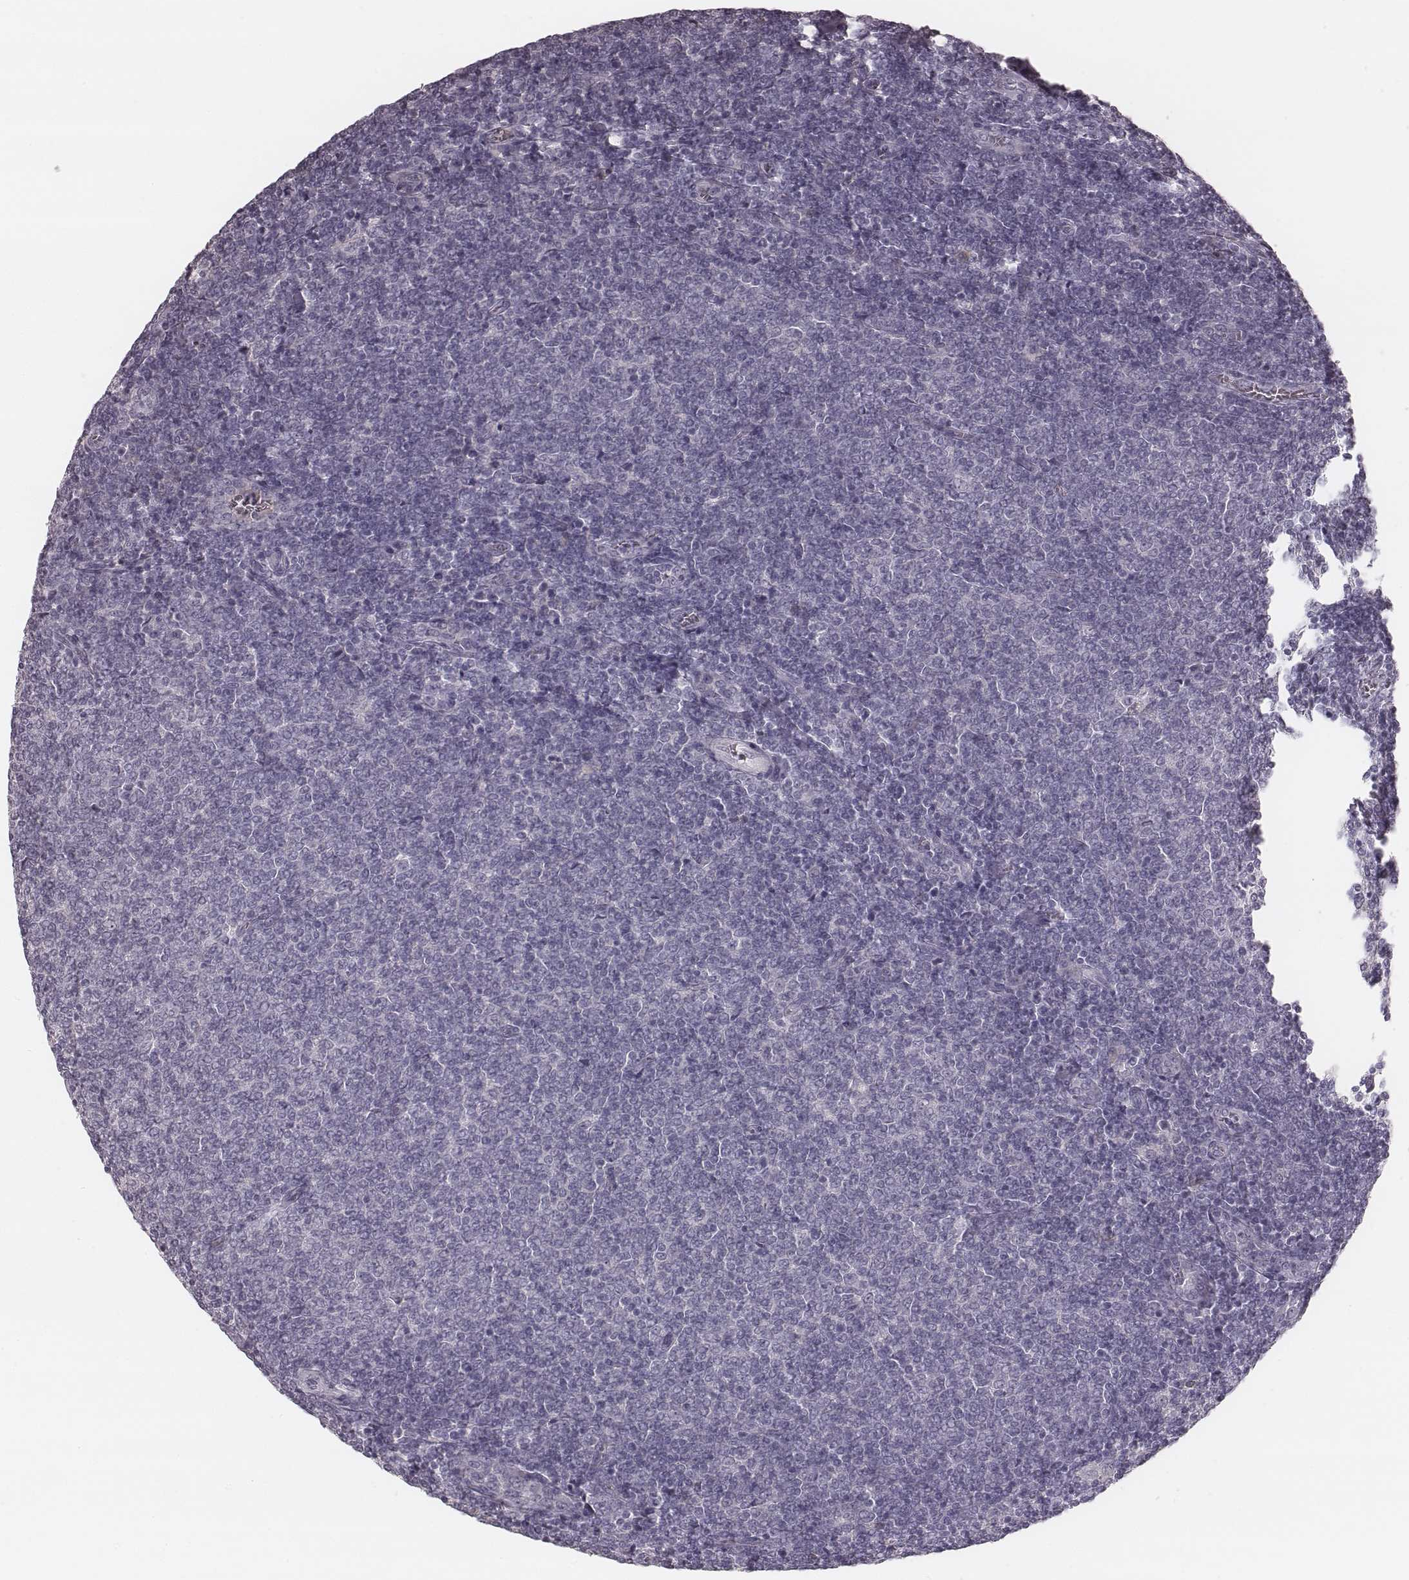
{"staining": {"intensity": "negative", "quantity": "none", "location": "none"}, "tissue": "lymphoma", "cell_type": "Tumor cells", "image_type": "cancer", "snomed": [{"axis": "morphology", "description": "Malignant lymphoma, non-Hodgkin's type, Low grade"}, {"axis": "topography", "description": "Lymph node"}], "caption": "High magnification brightfield microscopy of lymphoma stained with DAB (3,3'-diaminobenzidine) (brown) and counterstained with hematoxylin (blue): tumor cells show no significant staining.", "gene": "SMIM24", "patient": {"sex": "male", "age": 52}}